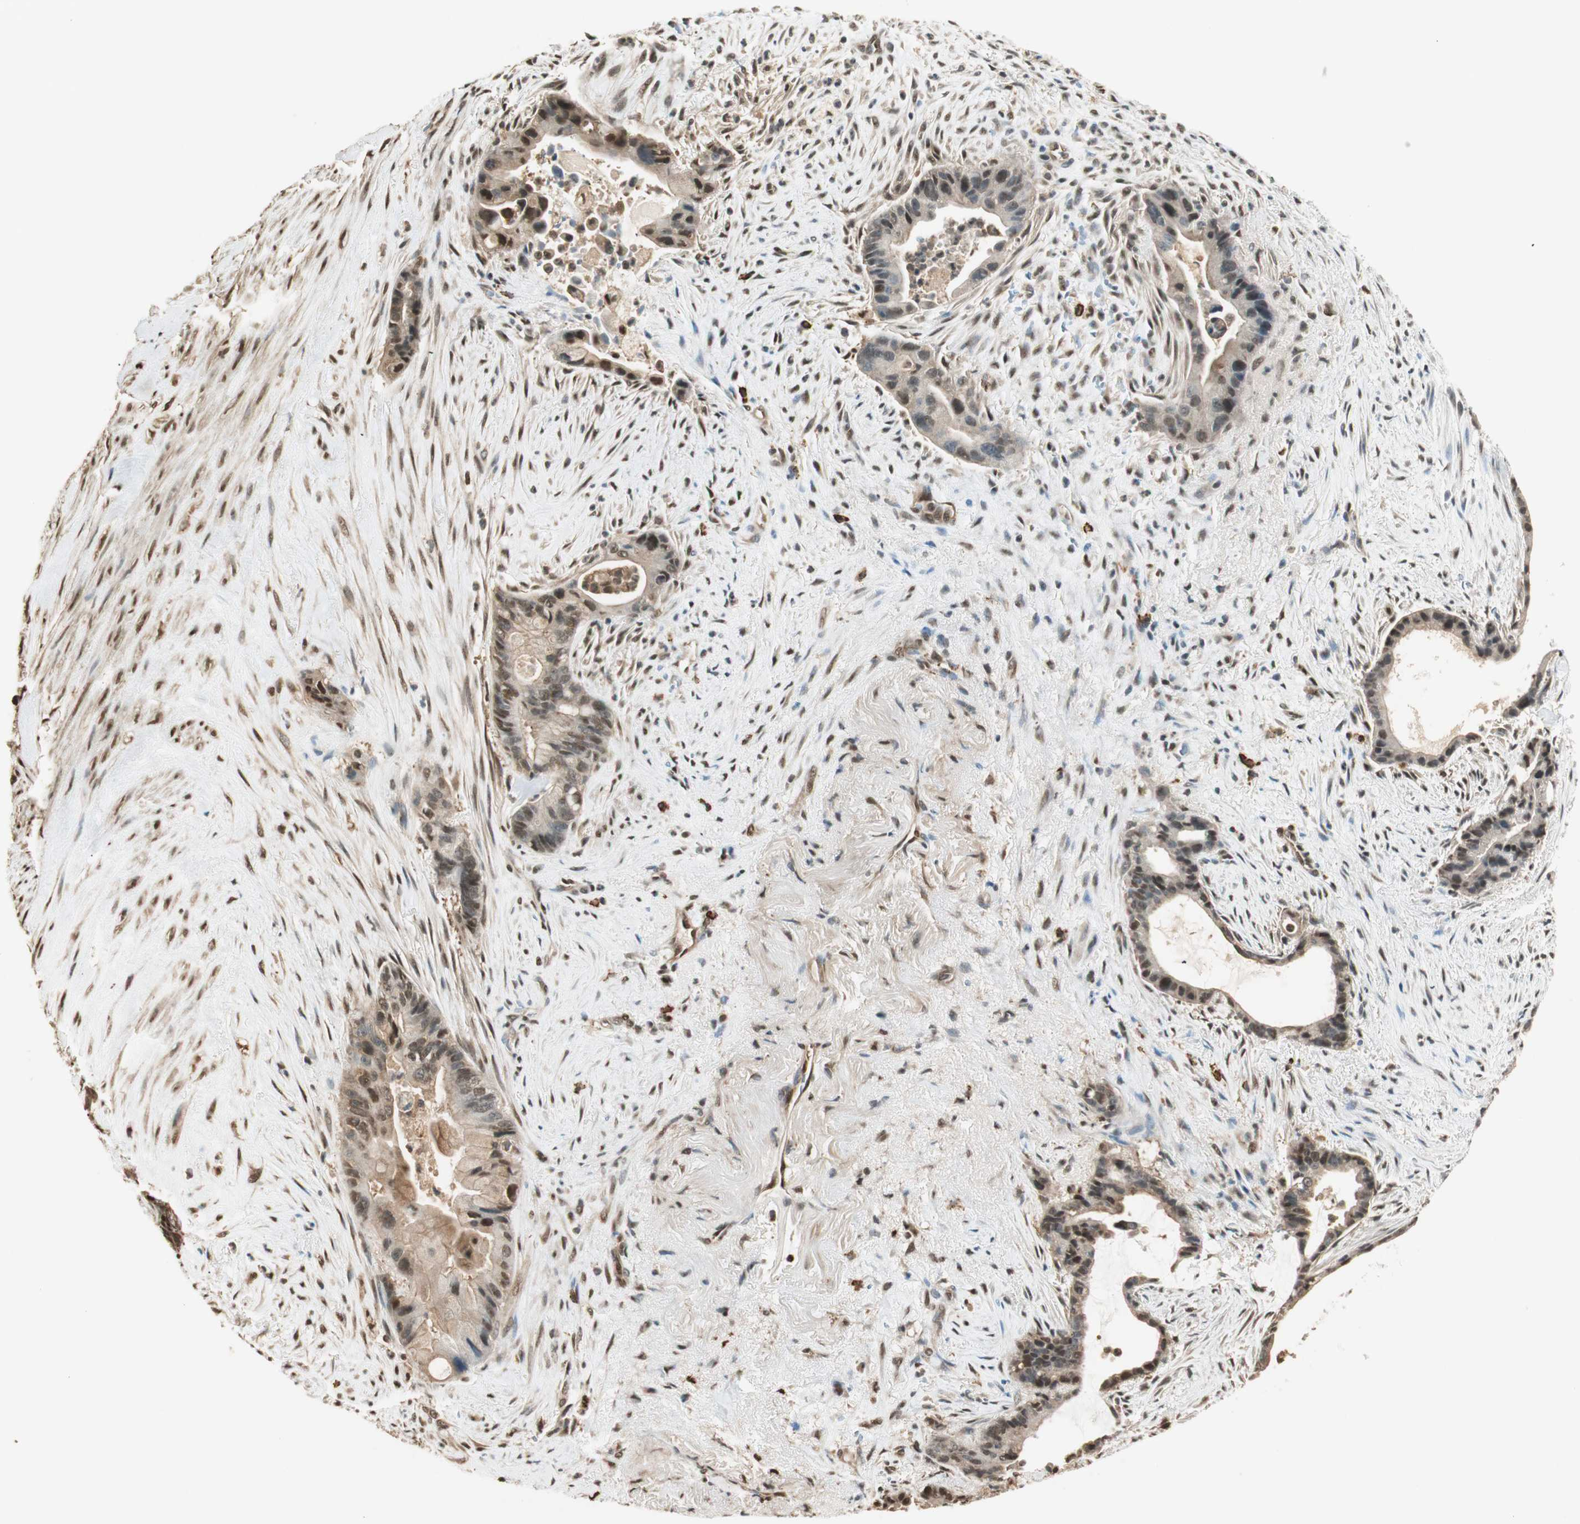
{"staining": {"intensity": "strong", "quantity": ">75%", "location": "cytoplasmic/membranous,nuclear"}, "tissue": "liver cancer", "cell_type": "Tumor cells", "image_type": "cancer", "snomed": [{"axis": "morphology", "description": "Cholangiocarcinoma"}, {"axis": "topography", "description": "Liver"}], "caption": "Liver cancer (cholangiocarcinoma) stained for a protein demonstrates strong cytoplasmic/membranous and nuclear positivity in tumor cells. The staining is performed using DAB (3,3'-diaminobenzidine) brown chromogen to label protein expression. The nuclei are counter-stained blue using hematoxylin.", "gene": "ZNF443", "patient": {"sex": "female", "age": 55}}